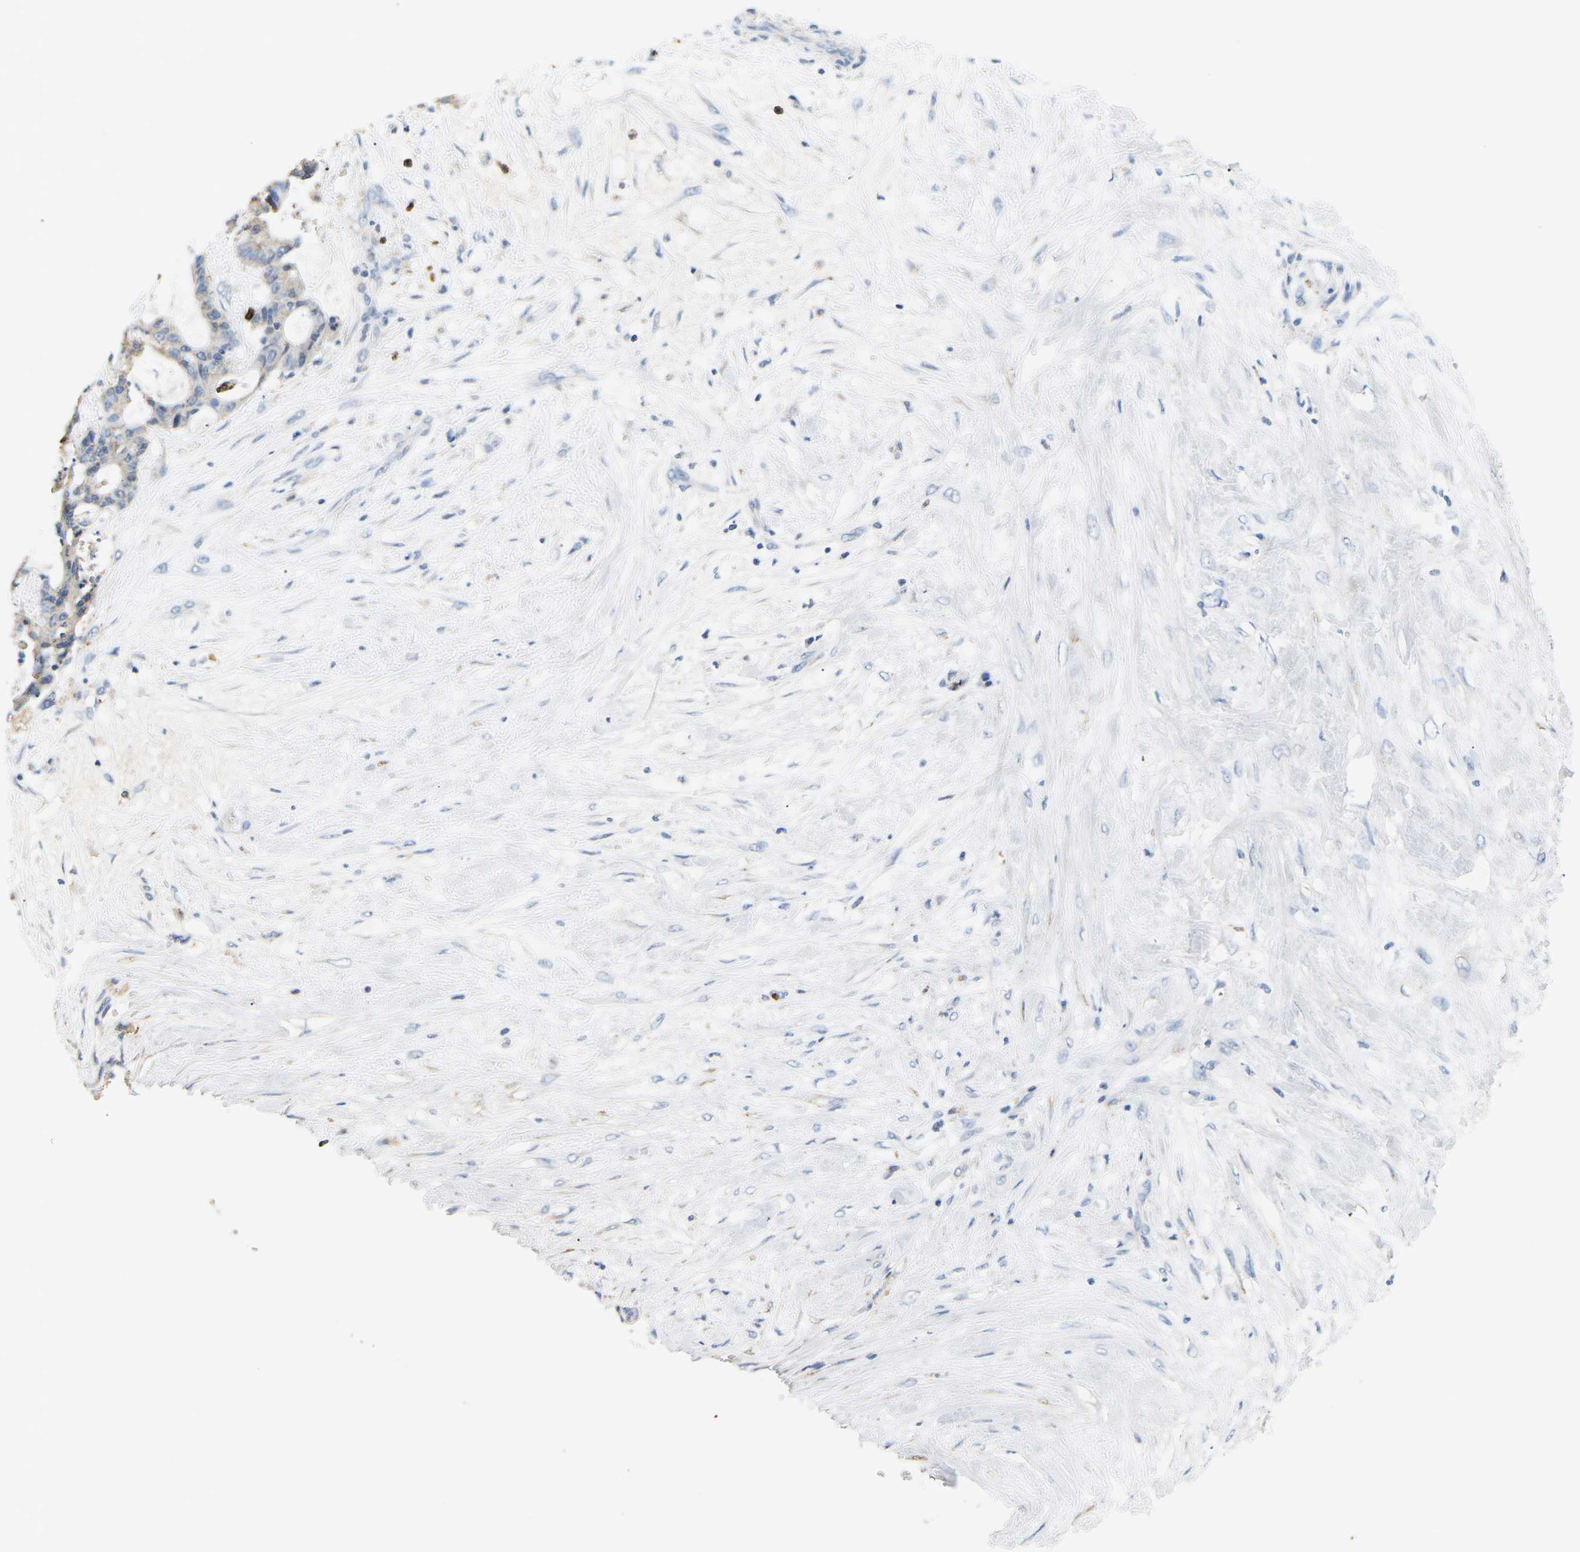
{"staining": {"intensity": "weak", "quantity": "25%-75%", "location": "cytoplasmic/membranous"}, "tissue": "liver cancer", "cell_type": "Tumor cells", "image_type": "cancer", "snomed": [{"axis": "morphology", "description": "Cholangiocarcinoma"}, {"axis": "topography", "description": "Liver"}], "caption": "Liver cholangiocarcinoma stained for a protein (brown) displays weak cytoplasmic/membranous positive expression in about 25%-75% of tumor cells.", "gene": "ADM", "patient": {"sex": "female", "age": 73}}